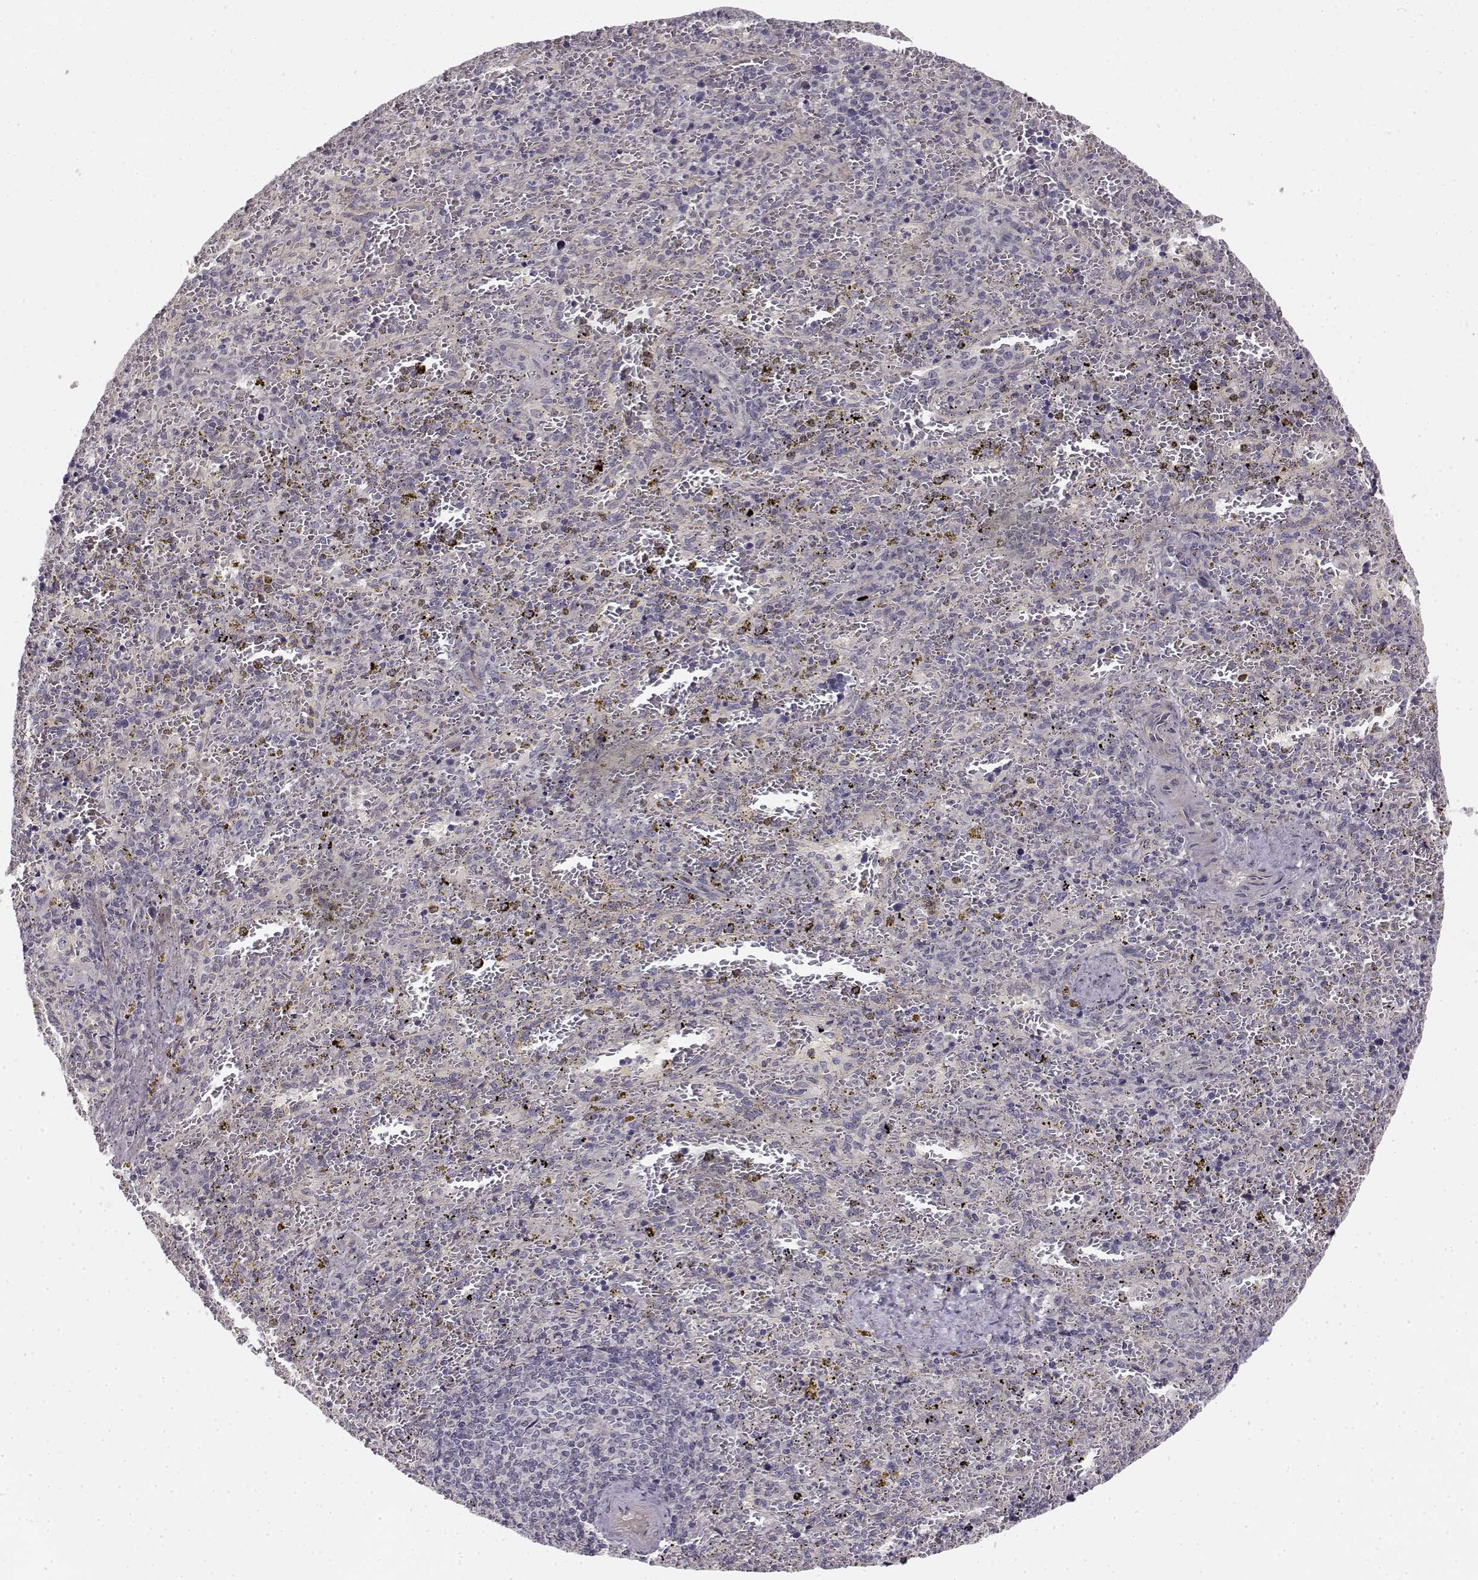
{"staining": {"intensity": "negative", "quantity": "none", "location": "none"}, "tissue": "spleen", "cell_type": "Cells in red pulp", "image_type": "normal", "snomed": [{"axis": "morphology", "description": "Normal tissue, NOS"}, {"axis": "topography", "description": "Spleen"}], "caption": "An immunohistochemistry micrograph of benign spleen is shown. There is no staining in cells in red pulp of spleen. Nuclei are stained in blue.", "gene": "MED12L", "patient": {"sex": "female", "age": 50}}